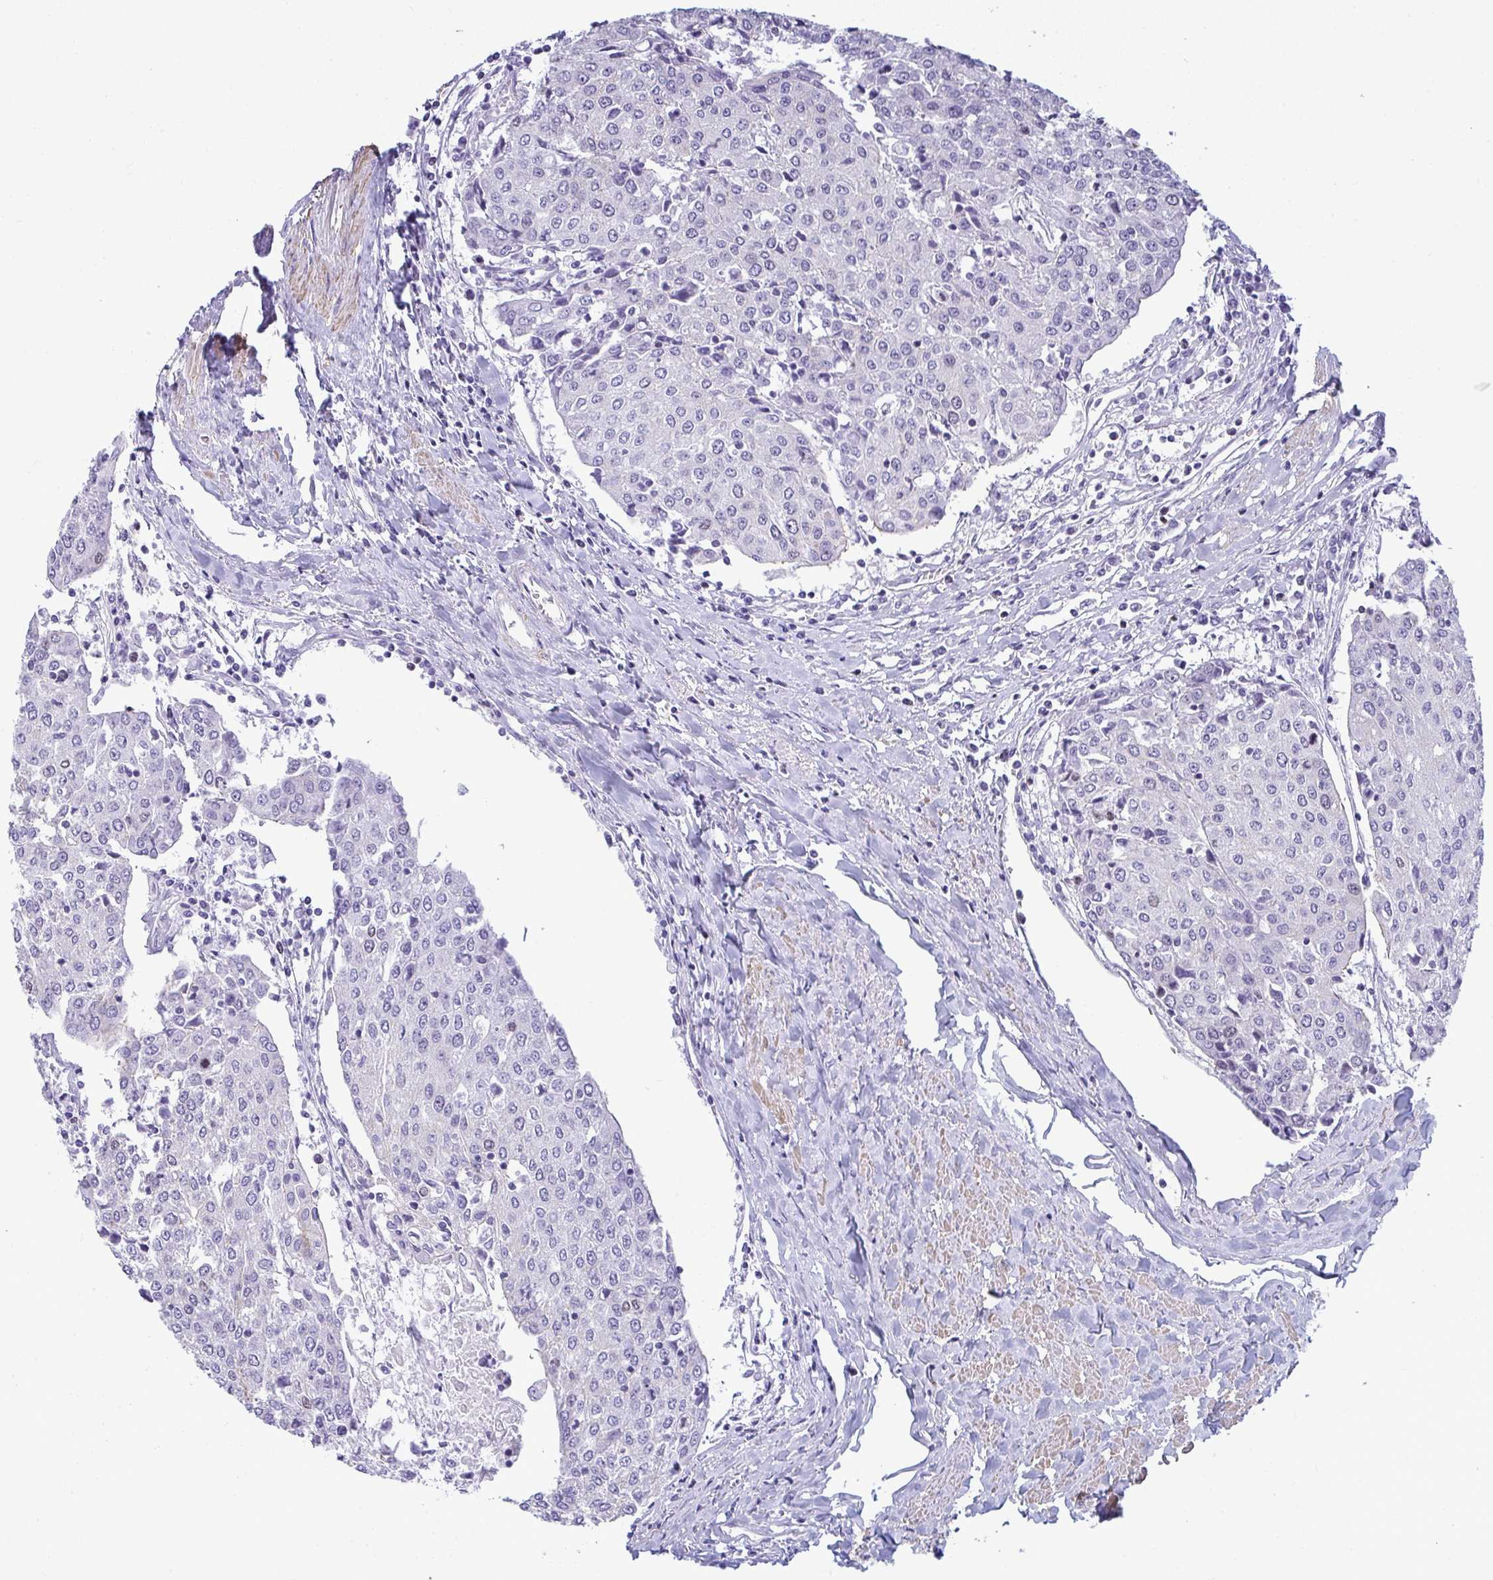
{"staining": {"intensity": "negative", "quantity": "none", "location": "none"}, "tissue": "urothelial cancer", "cell_type": "Tumor cells", "image_type": "cancer", "snomed": [{"axis": "morphology", "description": "Urothelial carcinoma, High grade"}, {"axis": "topography", "description": "Urinary bladder"}], "caption": "Urothelial cancer was stained to show a protein in brown. There is no significant staining in tumor cells.", "gene": "SUZ12", "patient": {"sex": "female", "age": 85}}